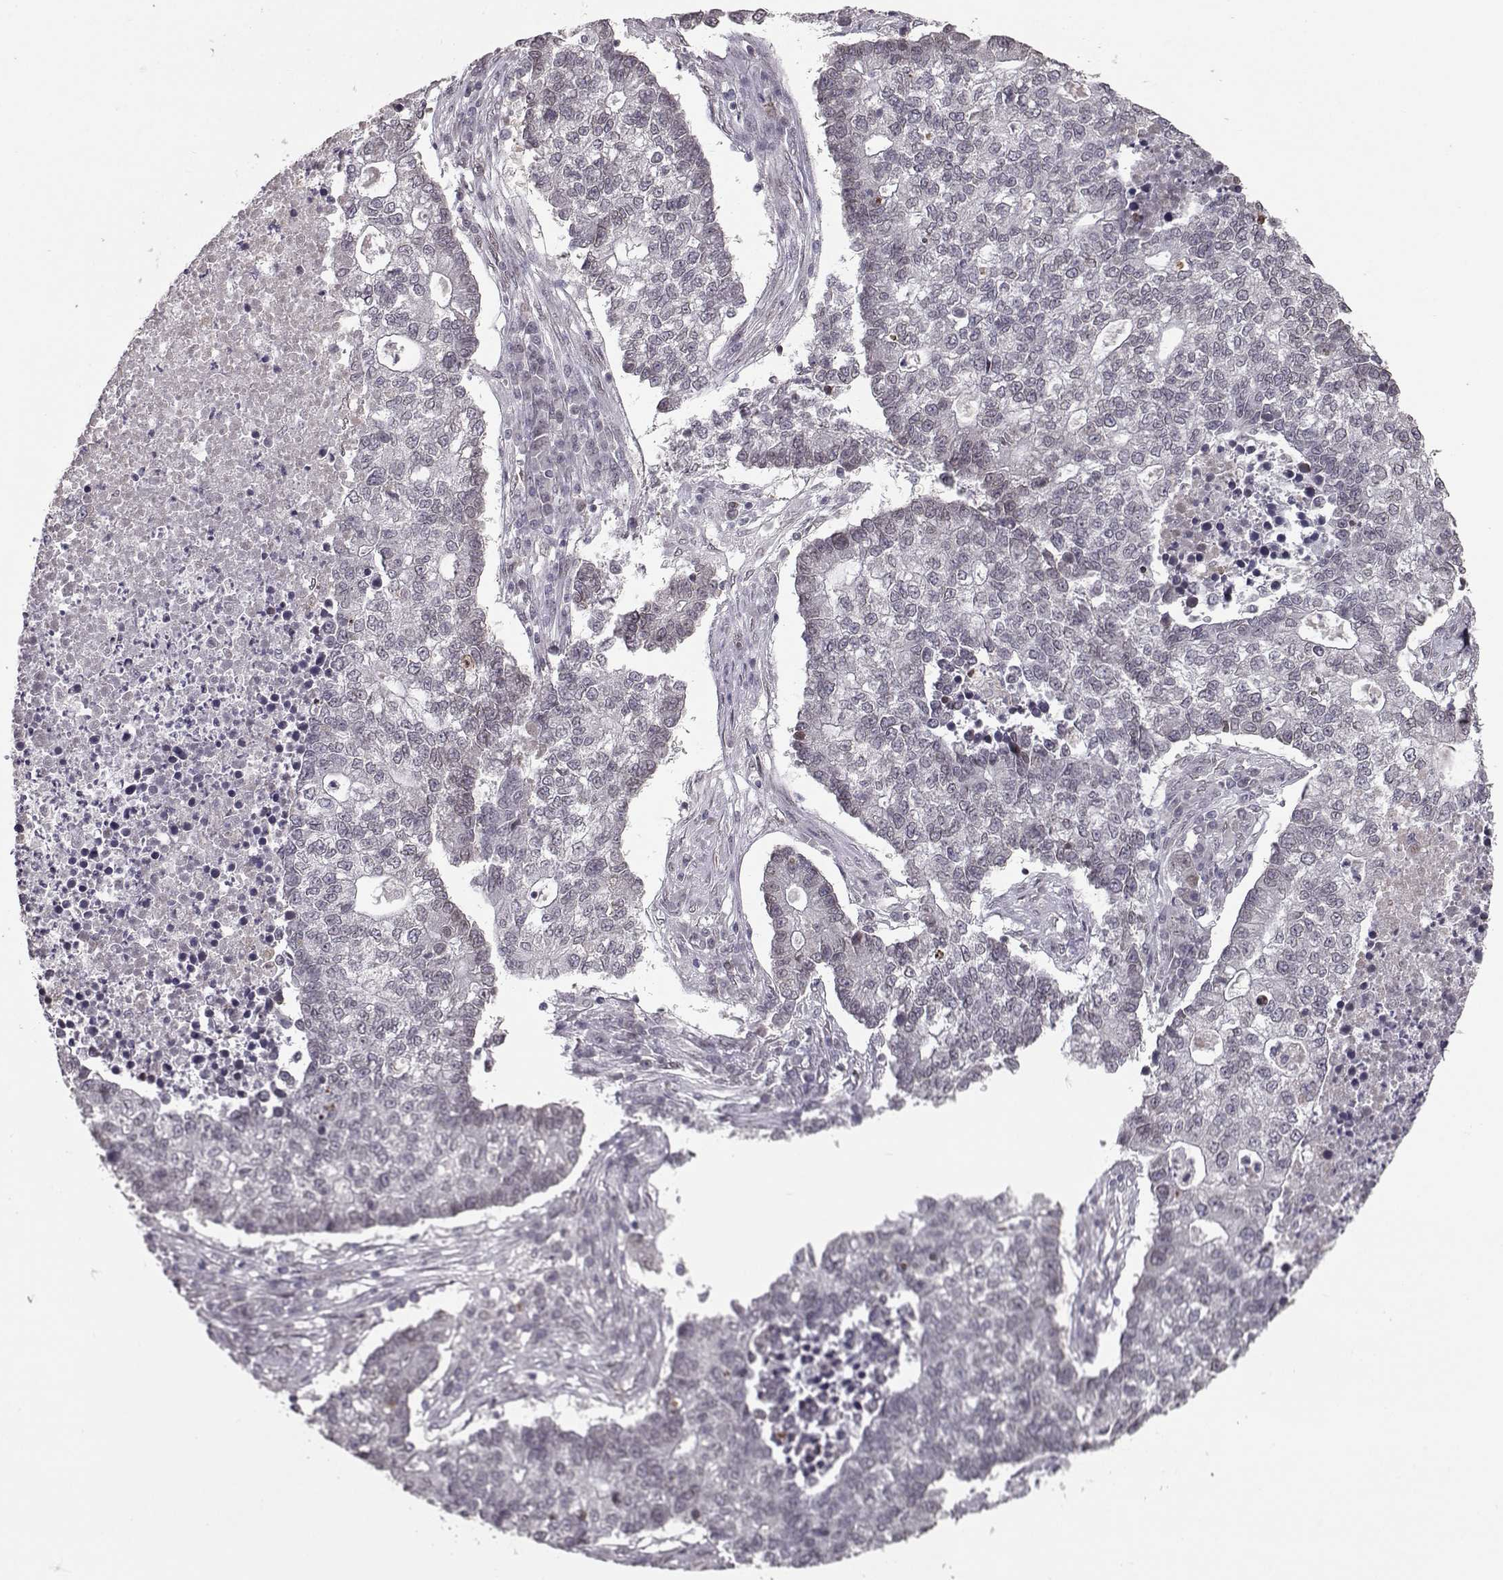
{"staining": {"intensity": "negative", "quantity": "none", "location": "none"}, "tissue": "lung cancer", "cell_type": "Tumor cells", "image_type": "cancer", "snomed": [{"axis": "morphology", "description": "Adenocarcinoma, NOS"}, {"axis": "topography", "description": "Lung"}], "caption": "DAB immunohistochemical staining of human lung cancer demonstrates no significant expression in tumor cells. (DAB immunohistochemistry (IHC) visualized using brightfield microscopy, high magnification).", "gene": "NUP37", "patient": {"sex": "male", "age": 57}}